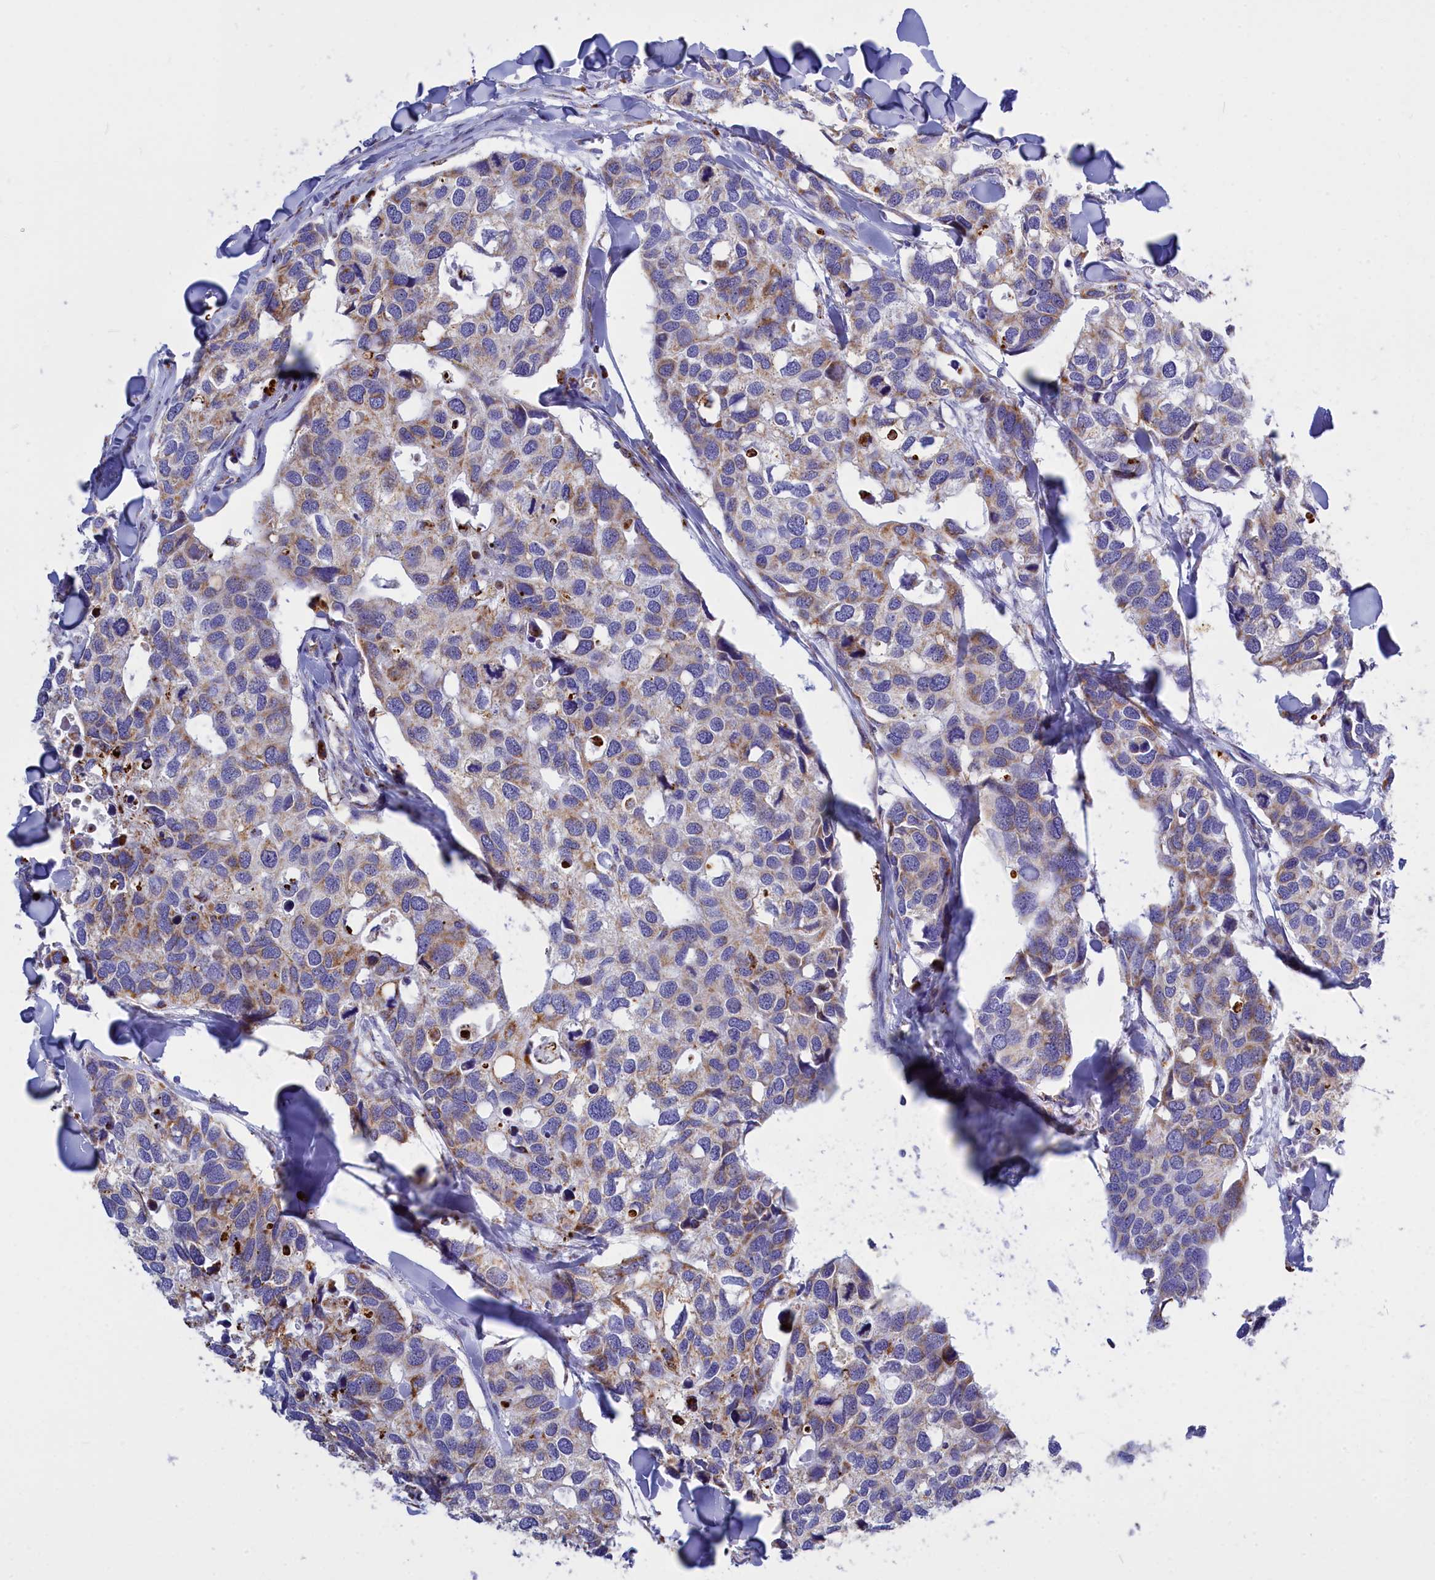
{"staining": {"intensity": "moderate", "quantity": "25%-75%", "location": "cytoplasmic/membranous"}, "tissue": "breast cancer", "cell_type": "Tumor cells", "image_type": "cancer", "snomed": [{"axis": "morphology", "description": "Duct carcinoma"}, {"axis": "topography", "description": "Breast"}], "caption": "Infiltrating ductal carcinoma (breast) stained with IHC demonstrates moderate cytoplasmic/membranous expression in approximately 25%-75% of tumor cells. The protein of interest is shown in brown color, while the nuclei are stained blue.", "gene": "VDAC2", "patient": {"sex": "female", "age": 83}}